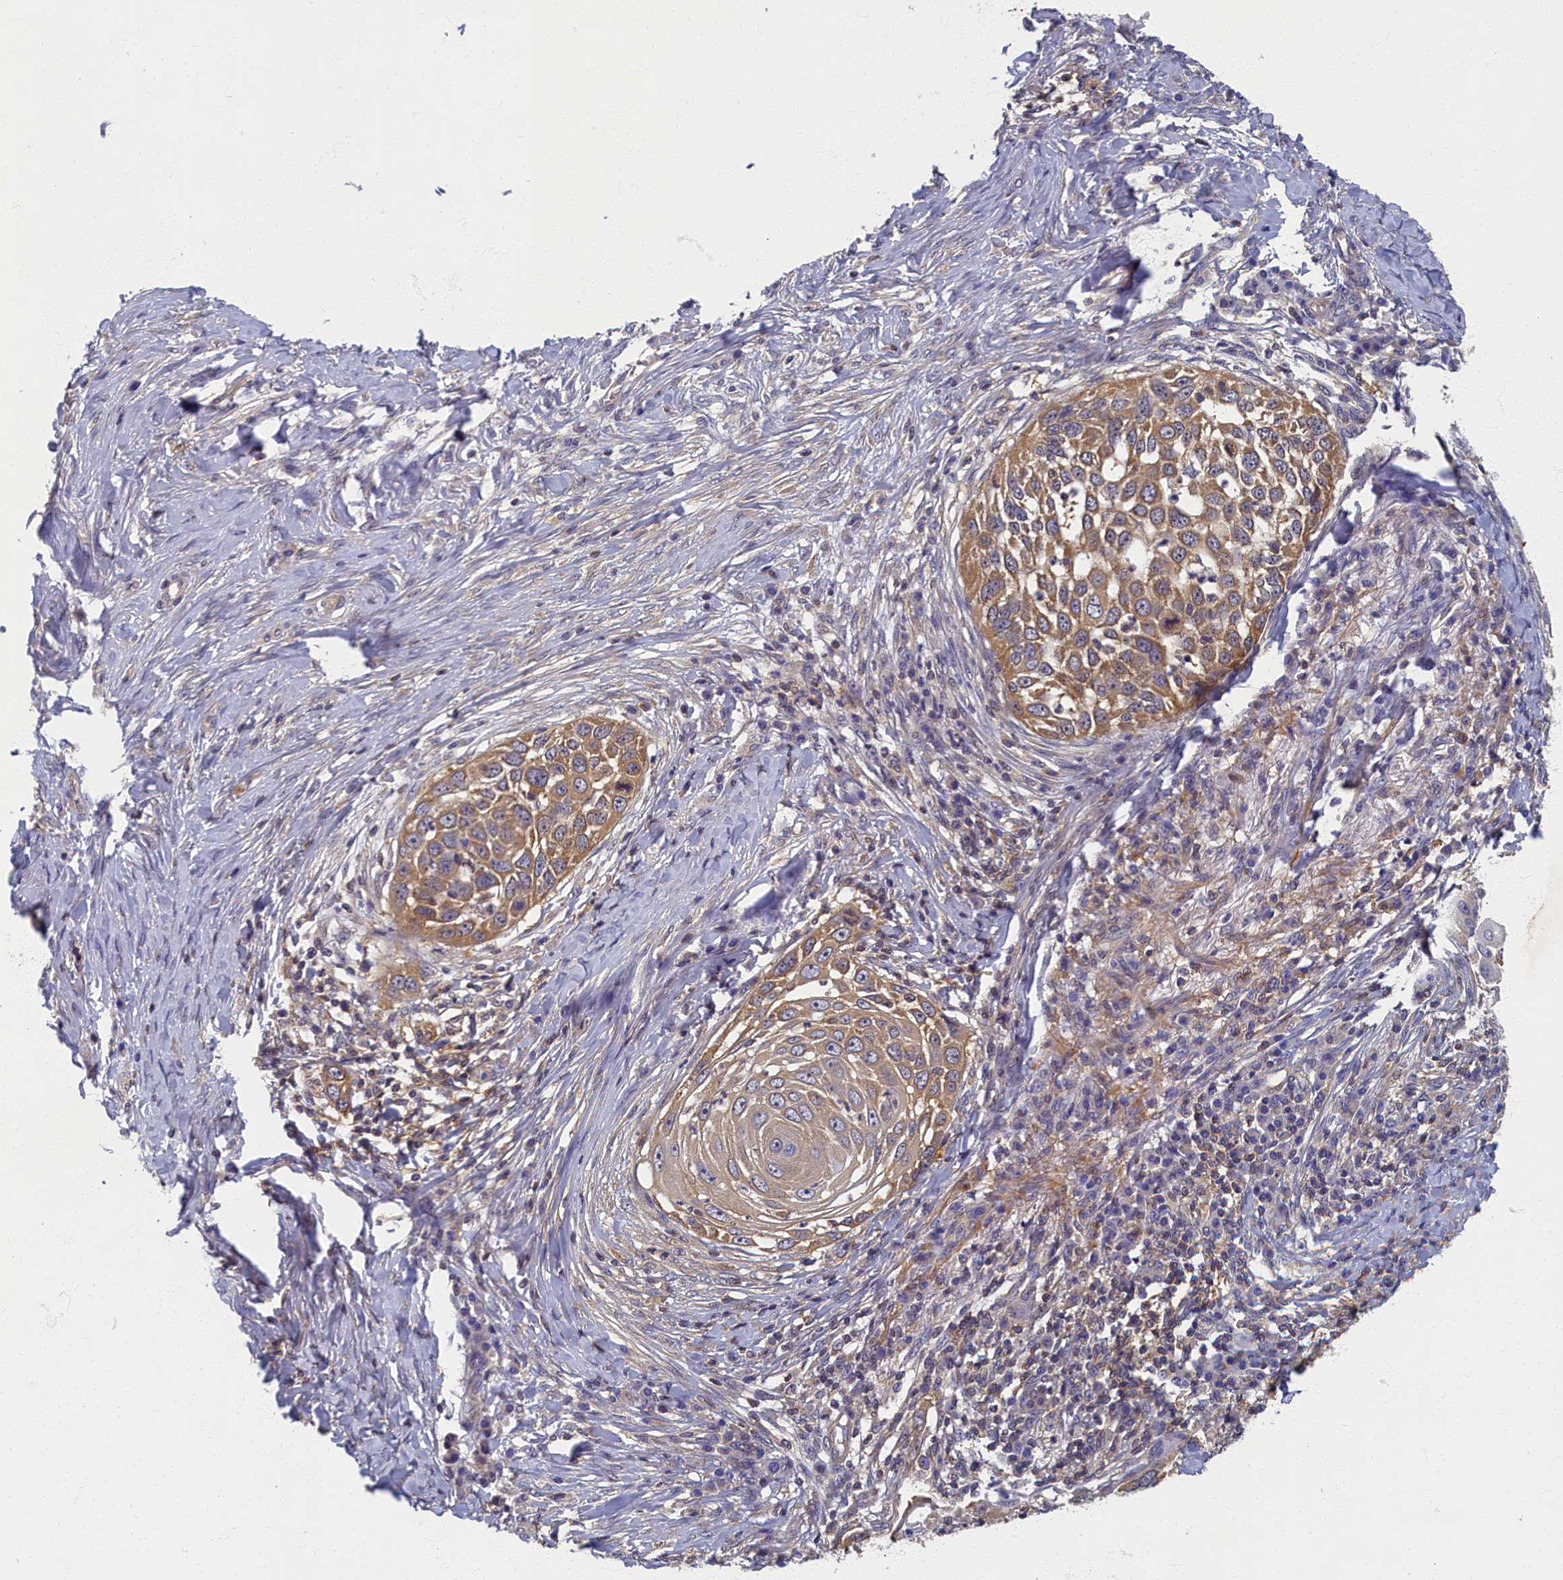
{"staining": {"intensity": "moderate", "quantity": ">75%", "location": "cytoplasmic/membranous"}, "tissue": "skin cancer", "cell_type": "Tumor cells", "image_type": "cancer", "snomed": [{"axis": "morphology", "description": "Squamous cell carcinoma, NOS"}, {"axis": "topography", "description": "Skin"}], "caption": "Immunohistochemical staining of squamous cell carcinoma (skin) demonstrates moderate cytoplasmic/membranous protein positivity in approximately >75% of tumor cells.", "gene": "TBCB", "patient": {"sex": "female", "age": 44}}